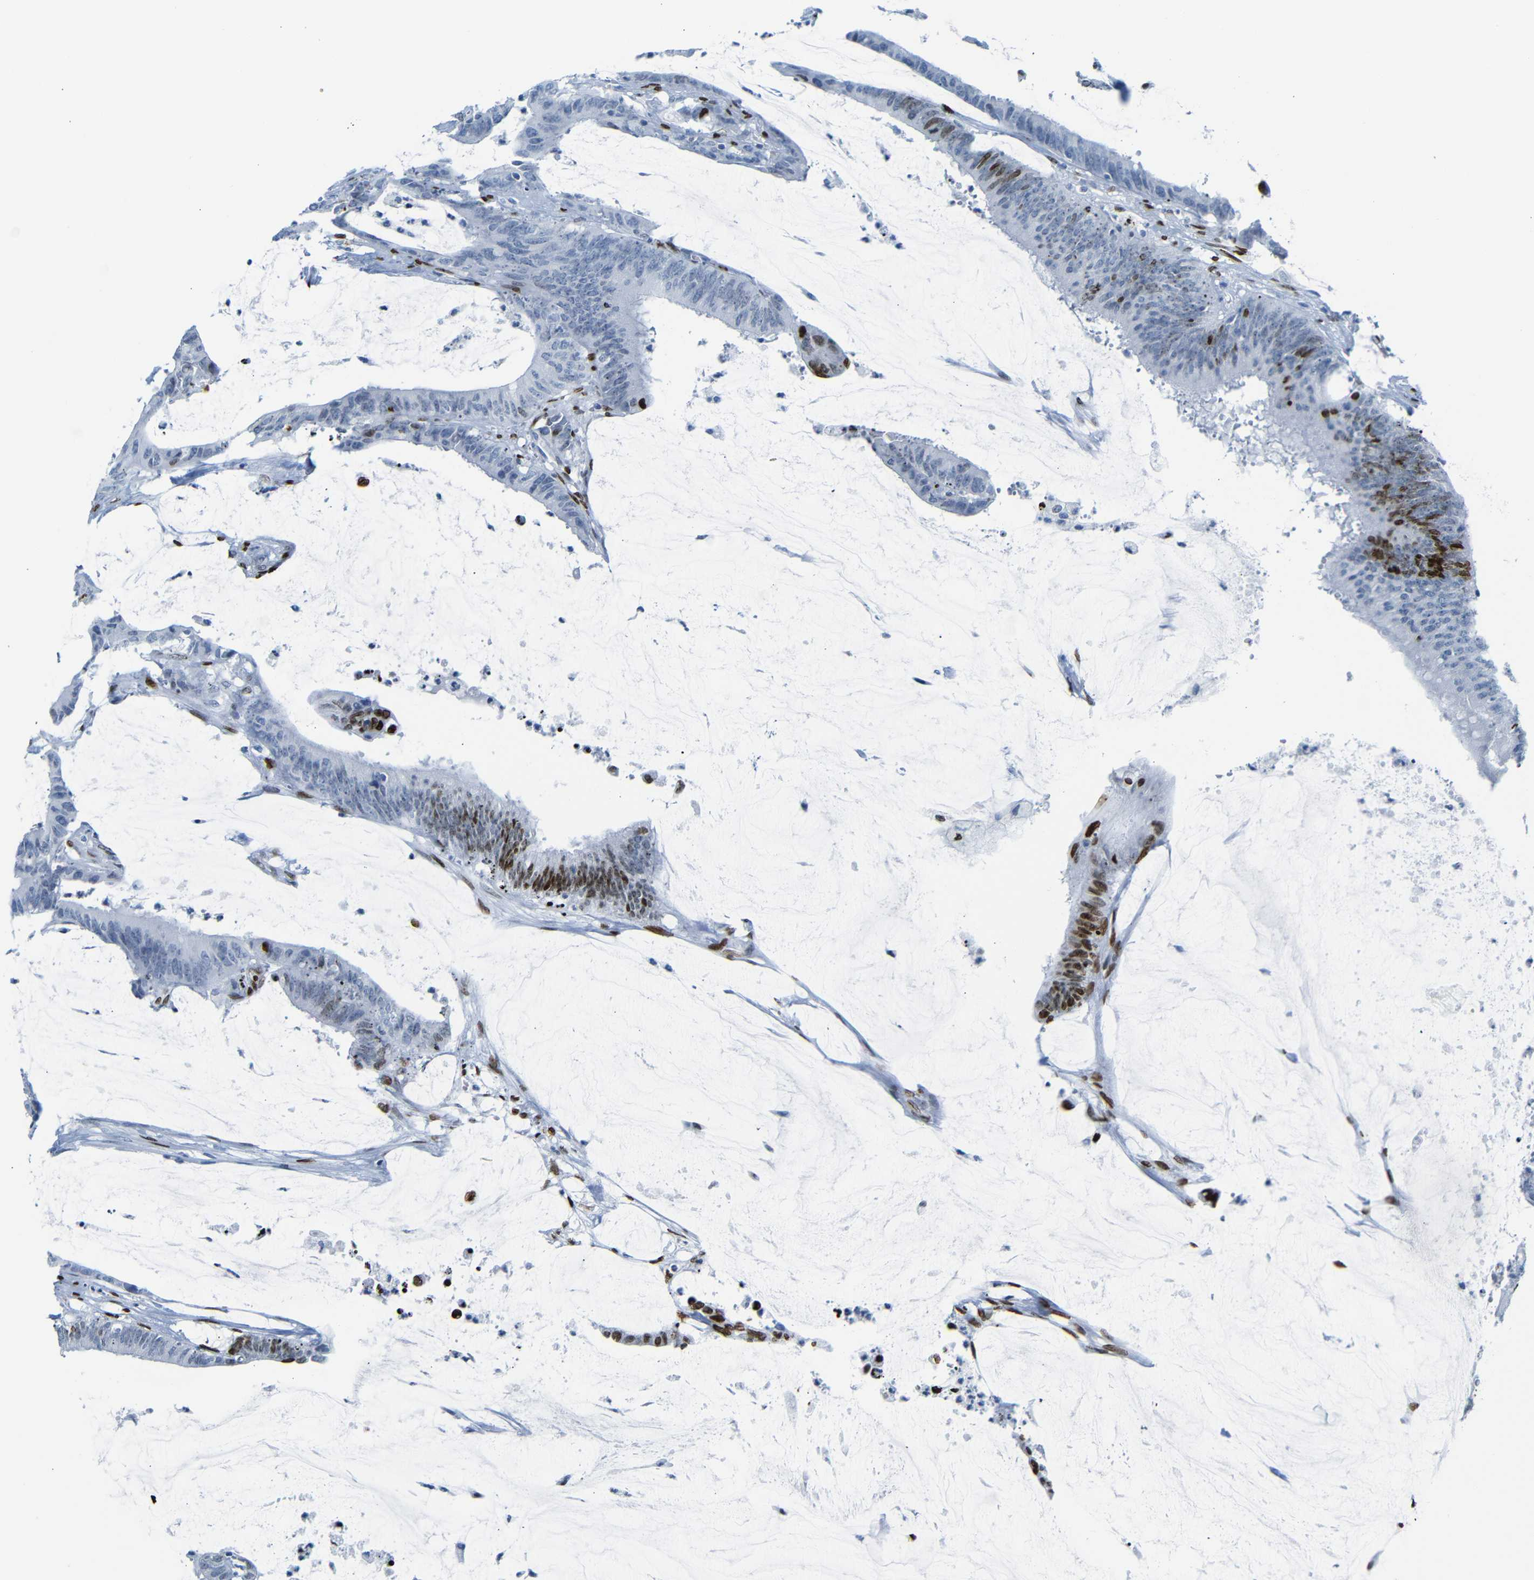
{"staining": {"intensity": "strong", "quantity": "25%-75%", "location": "nuclear"}, "tissue": "colorectal cancer", "cell_type": "Tumor cells", "image_type": "cancer", "snomed": [{"axis": "morphology", "description": "Adenocarcinoma, NOS"}, {"axis": "topography", "description": "Rectum"}], "caption": "Protein staining demonstrates strong nuclear expression in about 25%-75% of tumor cells in adenocarcinoma (colorectal).", "gene": "NPIPB15", "patient": {"sex": "female", "age": 66}}